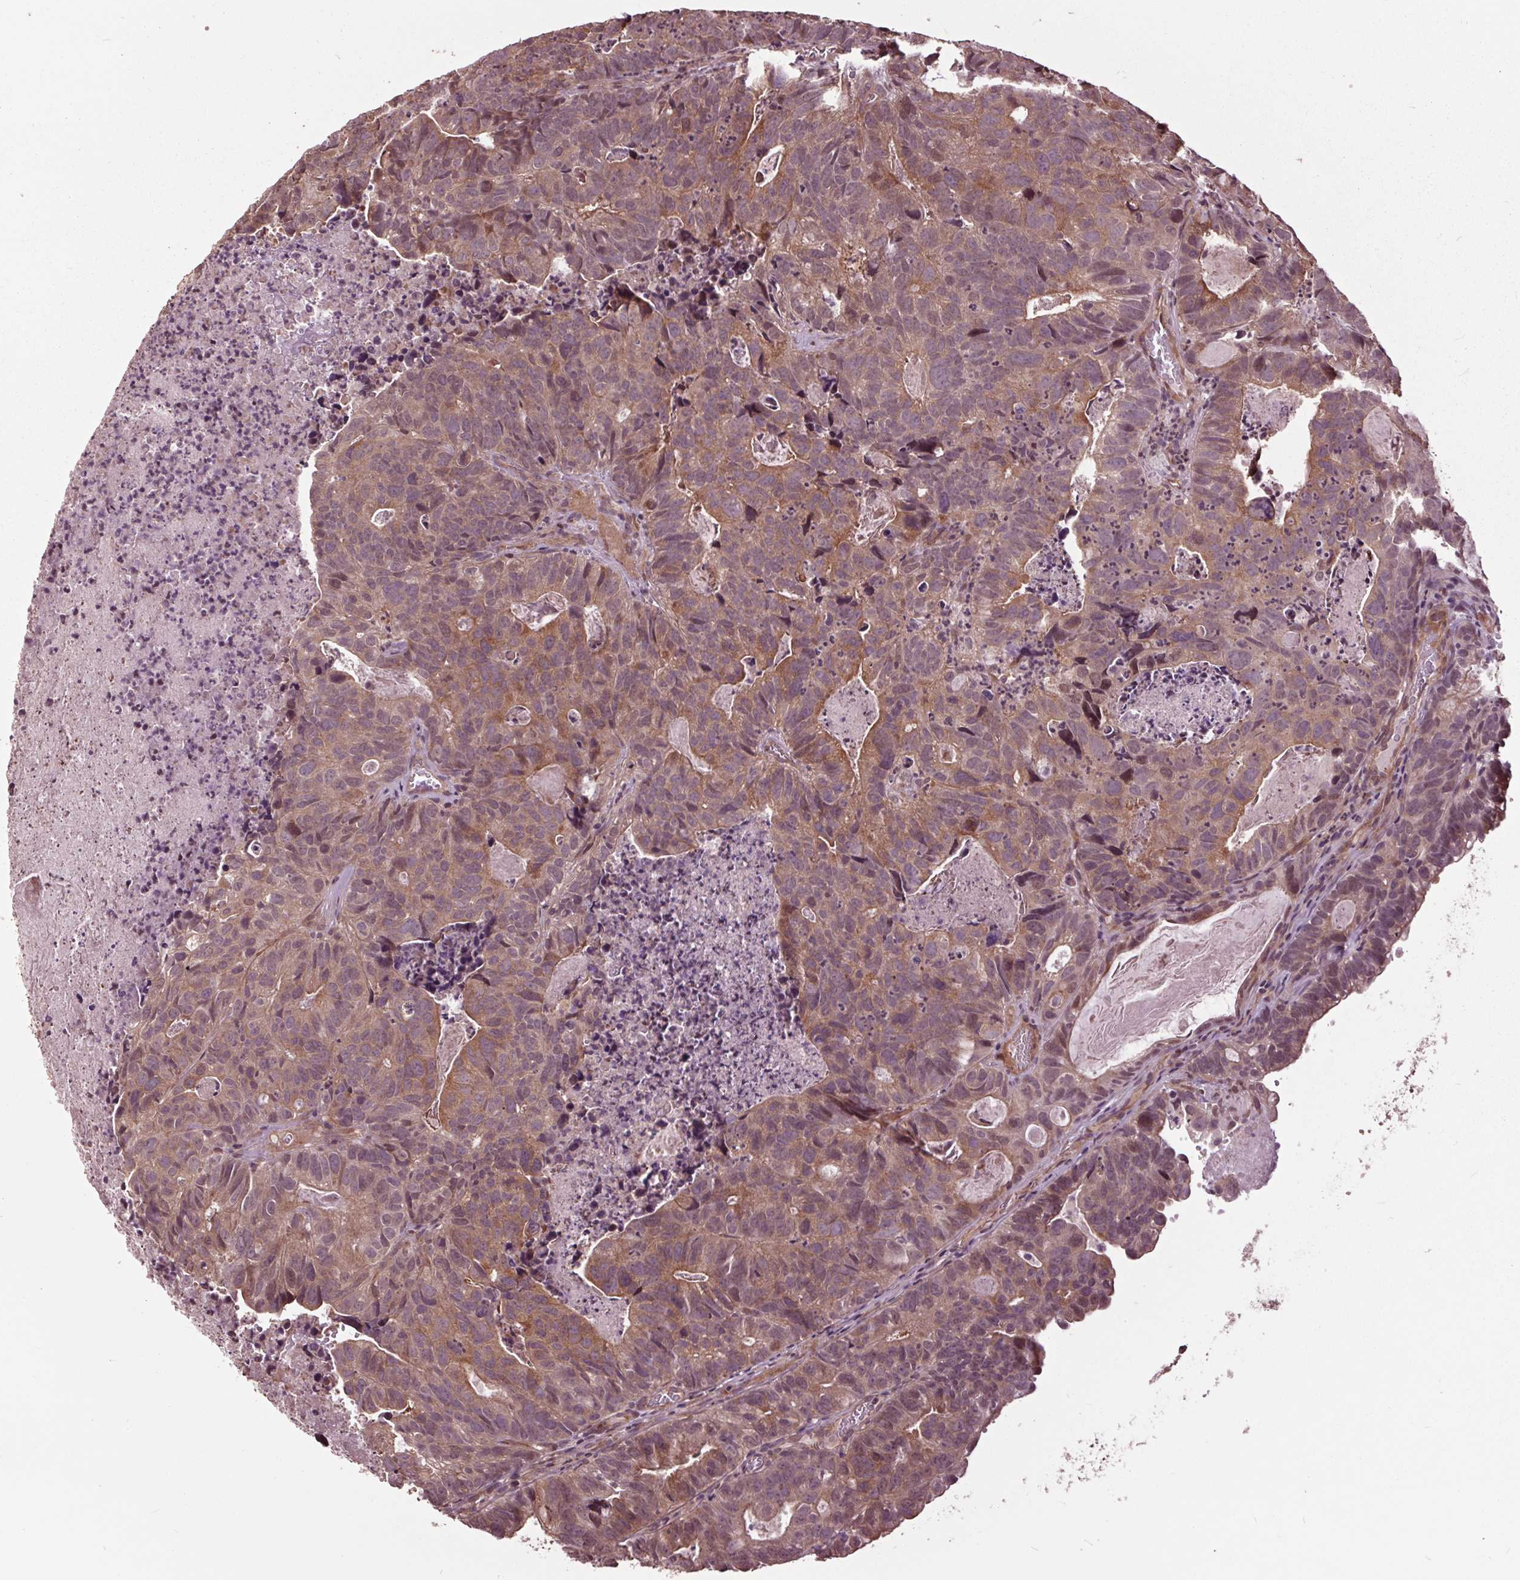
{"staining": {"intensity": "moderate", "quantity": ">75%", "location": "cytoplasmic/membranous,nuclear"}, "tissue": "head and neck cancer", "cell_type": "Tumor cells", "image_type": "cancer", "snomed": [{"axis": "morphology", "description": "Adenocarcinoma, NOS"}, {"axis": "topography", "description": "Head-Neck"}], "caption": "Immunohistochemistry (DAB (3,3'-diaminobenzidine)) staining of human head and neck cancer (adenocarcinoma) demonstrates moderate cytoplasmic/membranous and nuclear protein expression in approximately >75% of tumor cells.", "gene": "CEP95", "patient": {"sex": "male", "age": 62}}